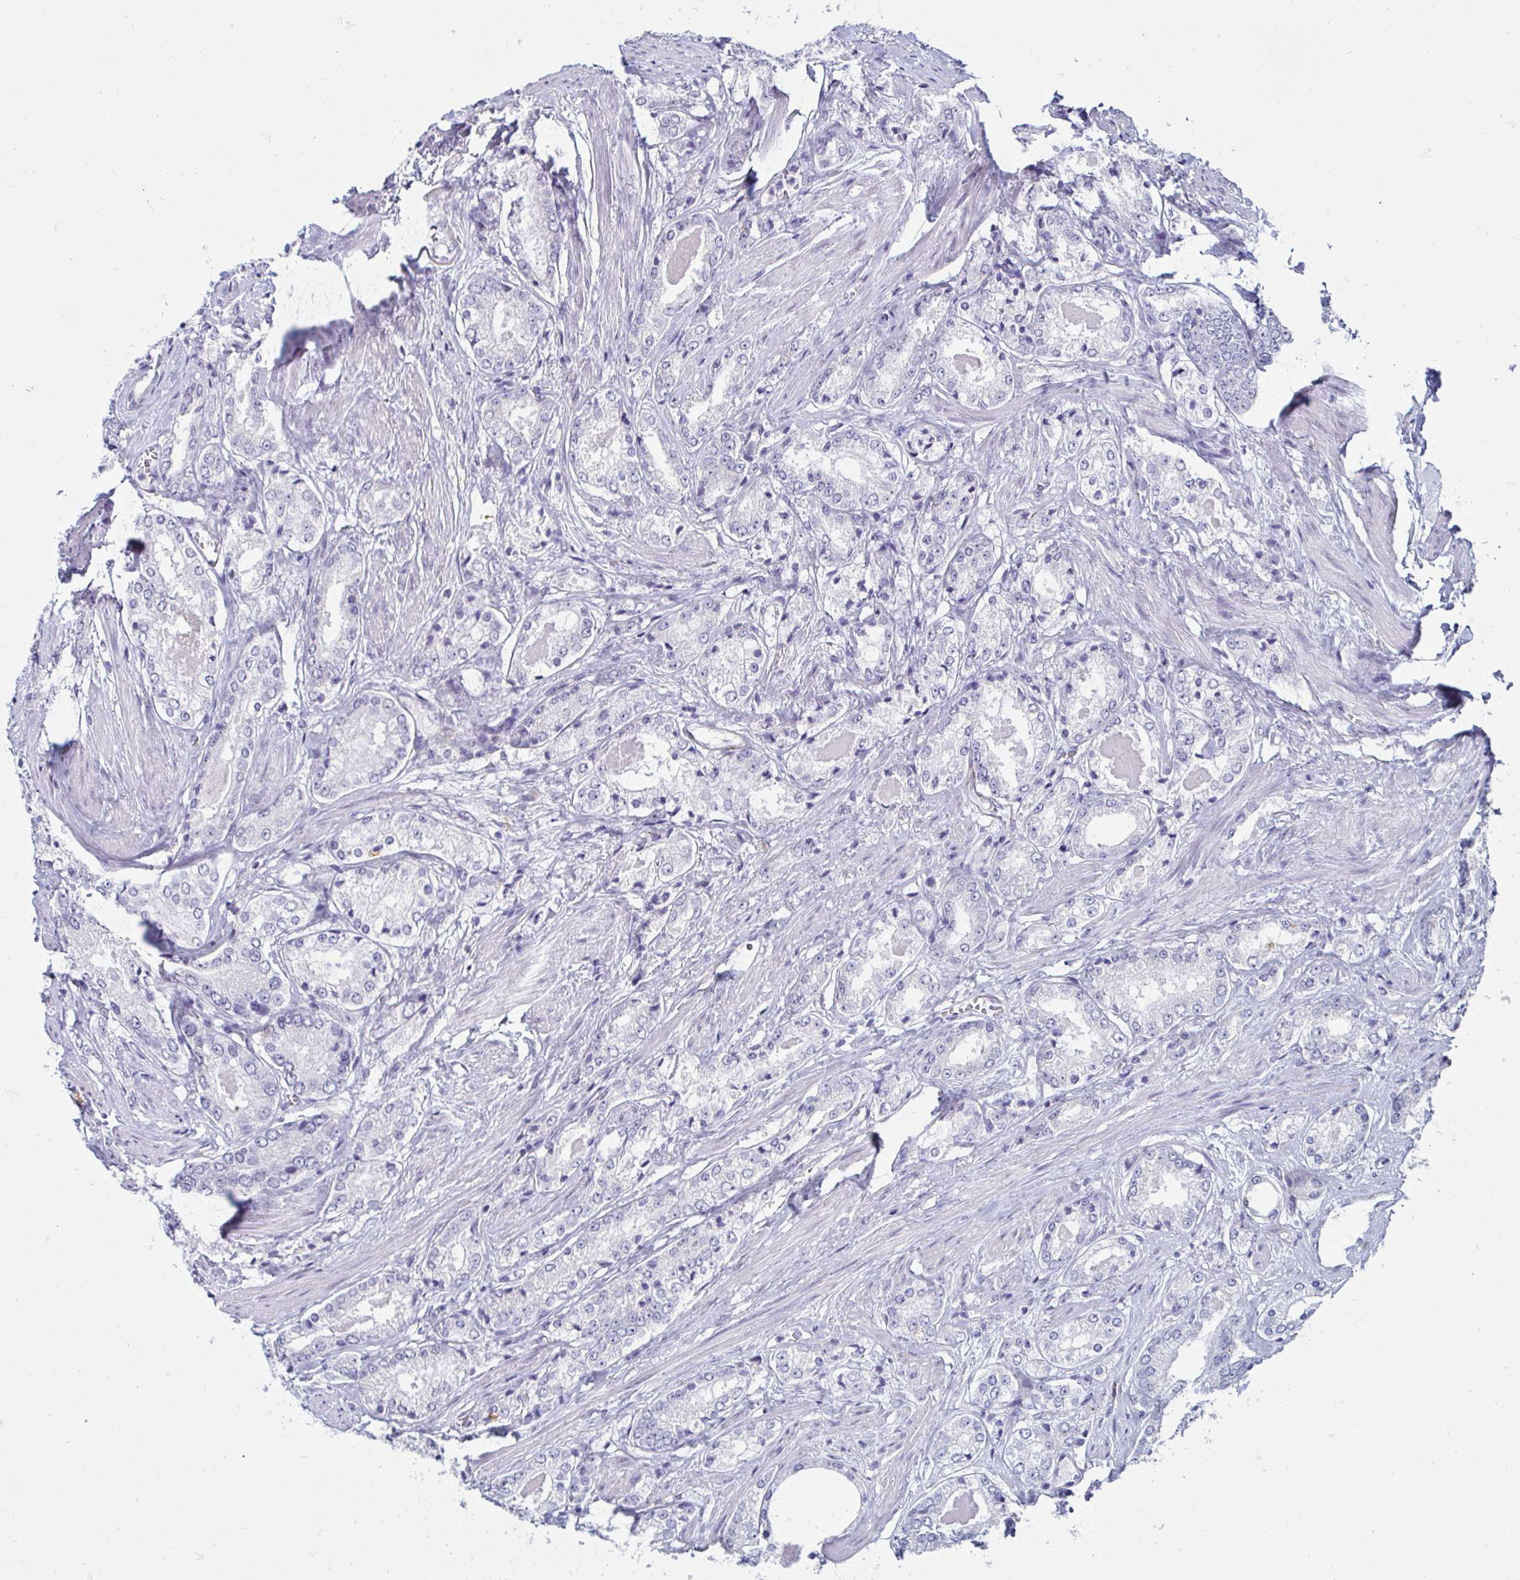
{"staining": {"intensity": "negative", "quantity": "none", "location": "none"}, "tissue": "prostate cancer", "cell_type": "Tumor cells", "image_type": "cancer", "snomed": [{"axis": "morphology", "description": "Adenocarcinoma, NOS"}, {"axis": "morphology", "description": "Adenocarcinoma, Low grade"}, {"axis": "topography", "description": "Prostate"}], "caption": "Micrograph shows no significant protein staining in tumor cells of prostate cancer. (IHC, brightfield microscopy, high magnification).", "gene": "ANKRD62", "patient": {"sex": "male", "age": 68}}